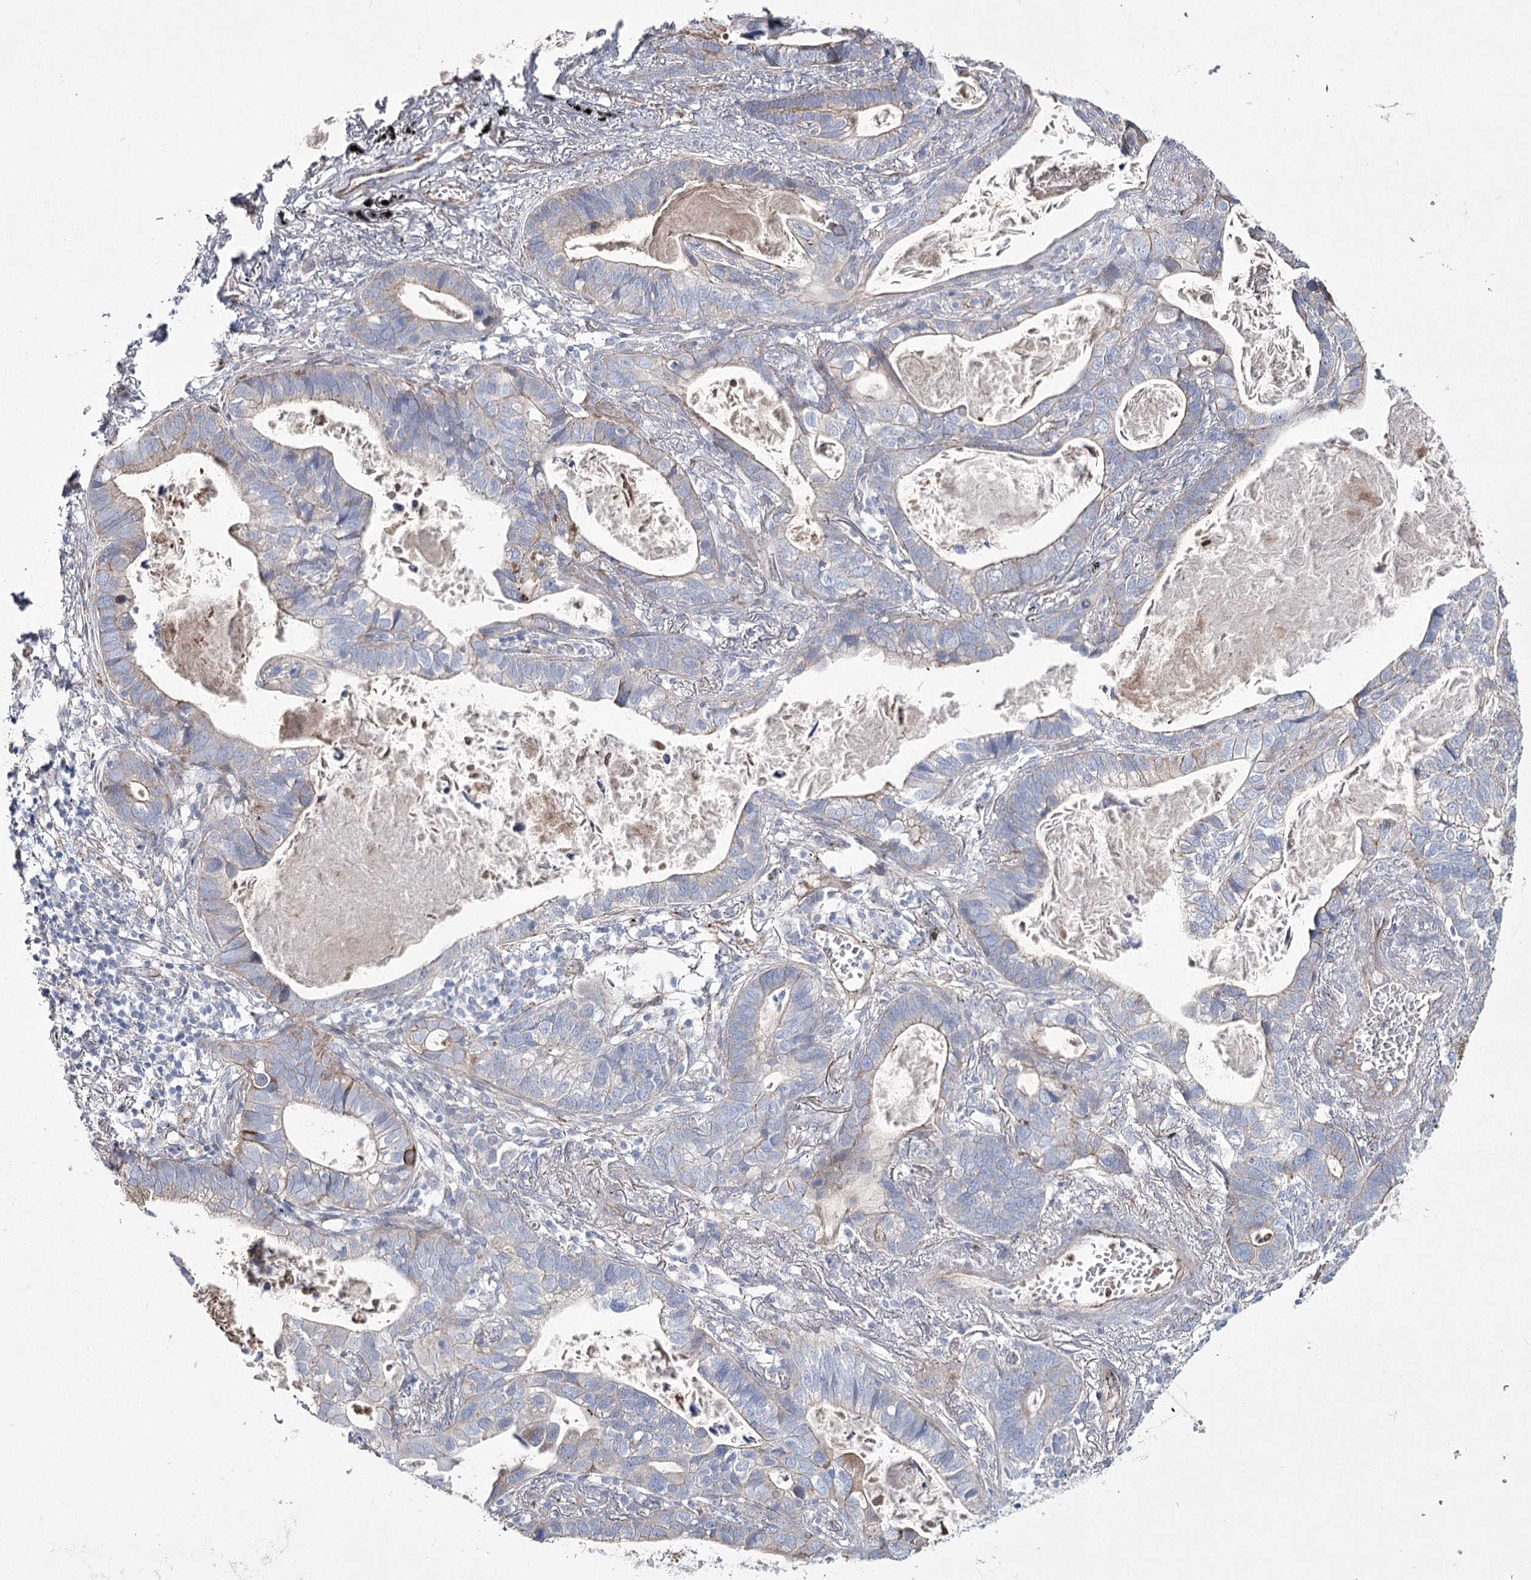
{"staining": {"intensity": "weak", "quantity": "<25%", "location": "cytoplasmic/membranous"}, "tissue": "lung cancer", "cell_type": "Tumor cells", "image_type": "cancer", "snomed": [{"axis": "morphology", "description": "Adenocarcinoma, NOS"}, {"axis": "topography", "description": "Lung"}], "caption": "The micrograph exhibits no significant positivity in tumor cells of lung adenocarcinoma.", "gene": "ME3", "patient": {"sex": "male", "age": 67}}